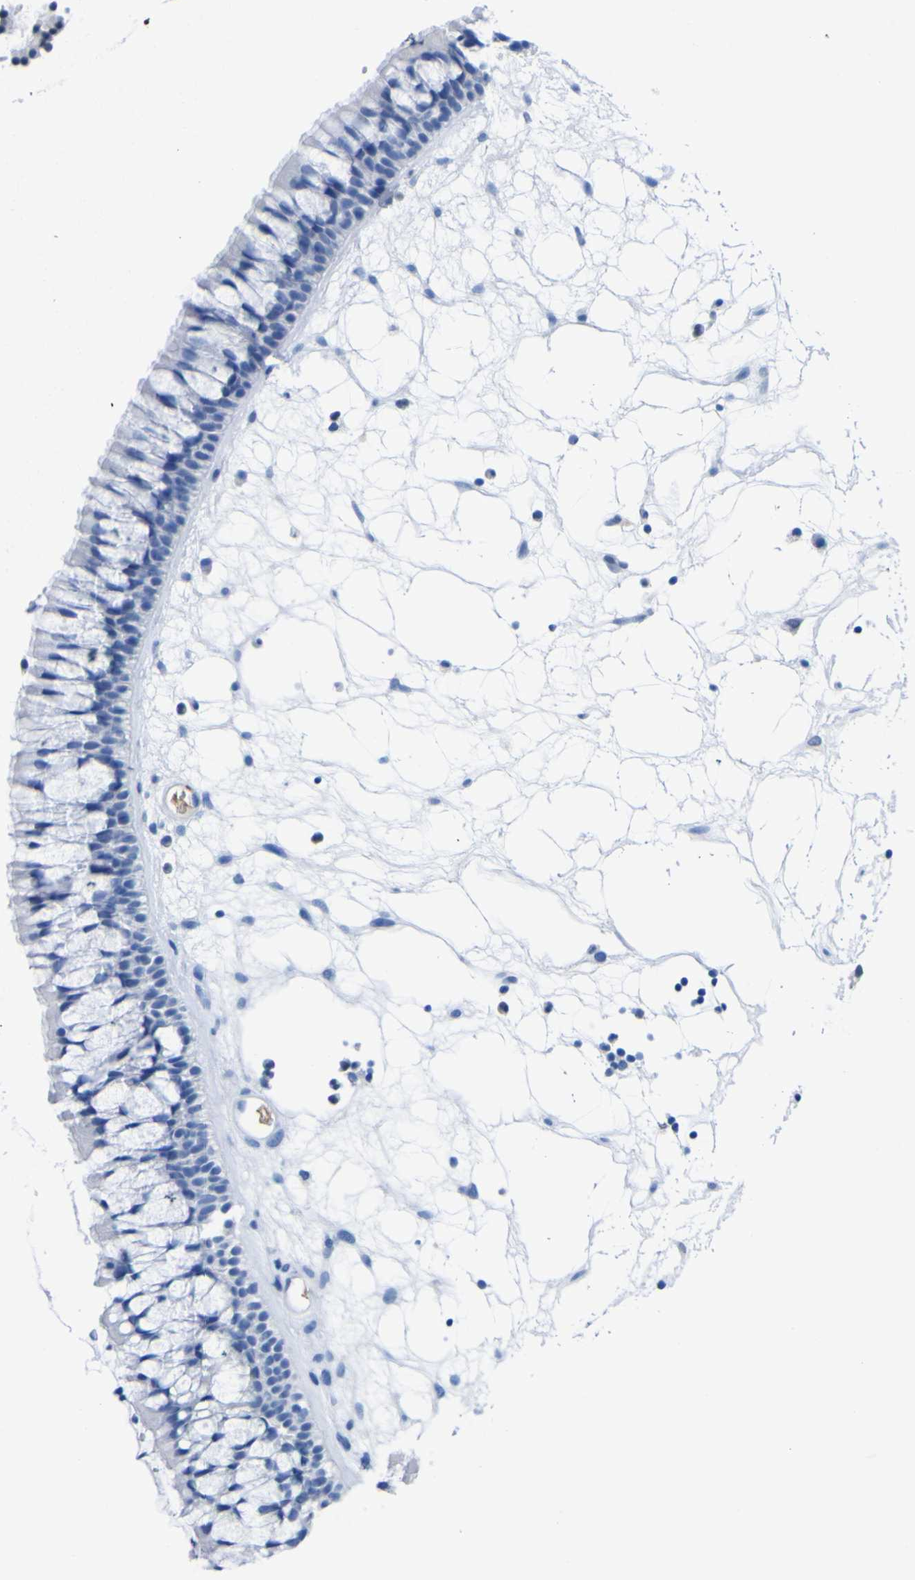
{"staining": {"intensity": "negative", "quantity": "none", "location": "none"}, "tissue": "nasopharynx", "cell_type": "Respiratory epithelial cells", "image_type": "normal", "snomed": [{"axis": "morphology", "description": "Normal tissue, NOS"}, {"axis": "morphology", "description": "Inflammation, NOS"}, {"axis": "topography", "description": "Nasopharynx"}], "caption": "Human nasopharynx stained for a protein using immunohistochemistry exhibits no staining in respiratory epithelial cells.", "gene": "DACH1", "patient": {"sex": "male", "age": 48}}